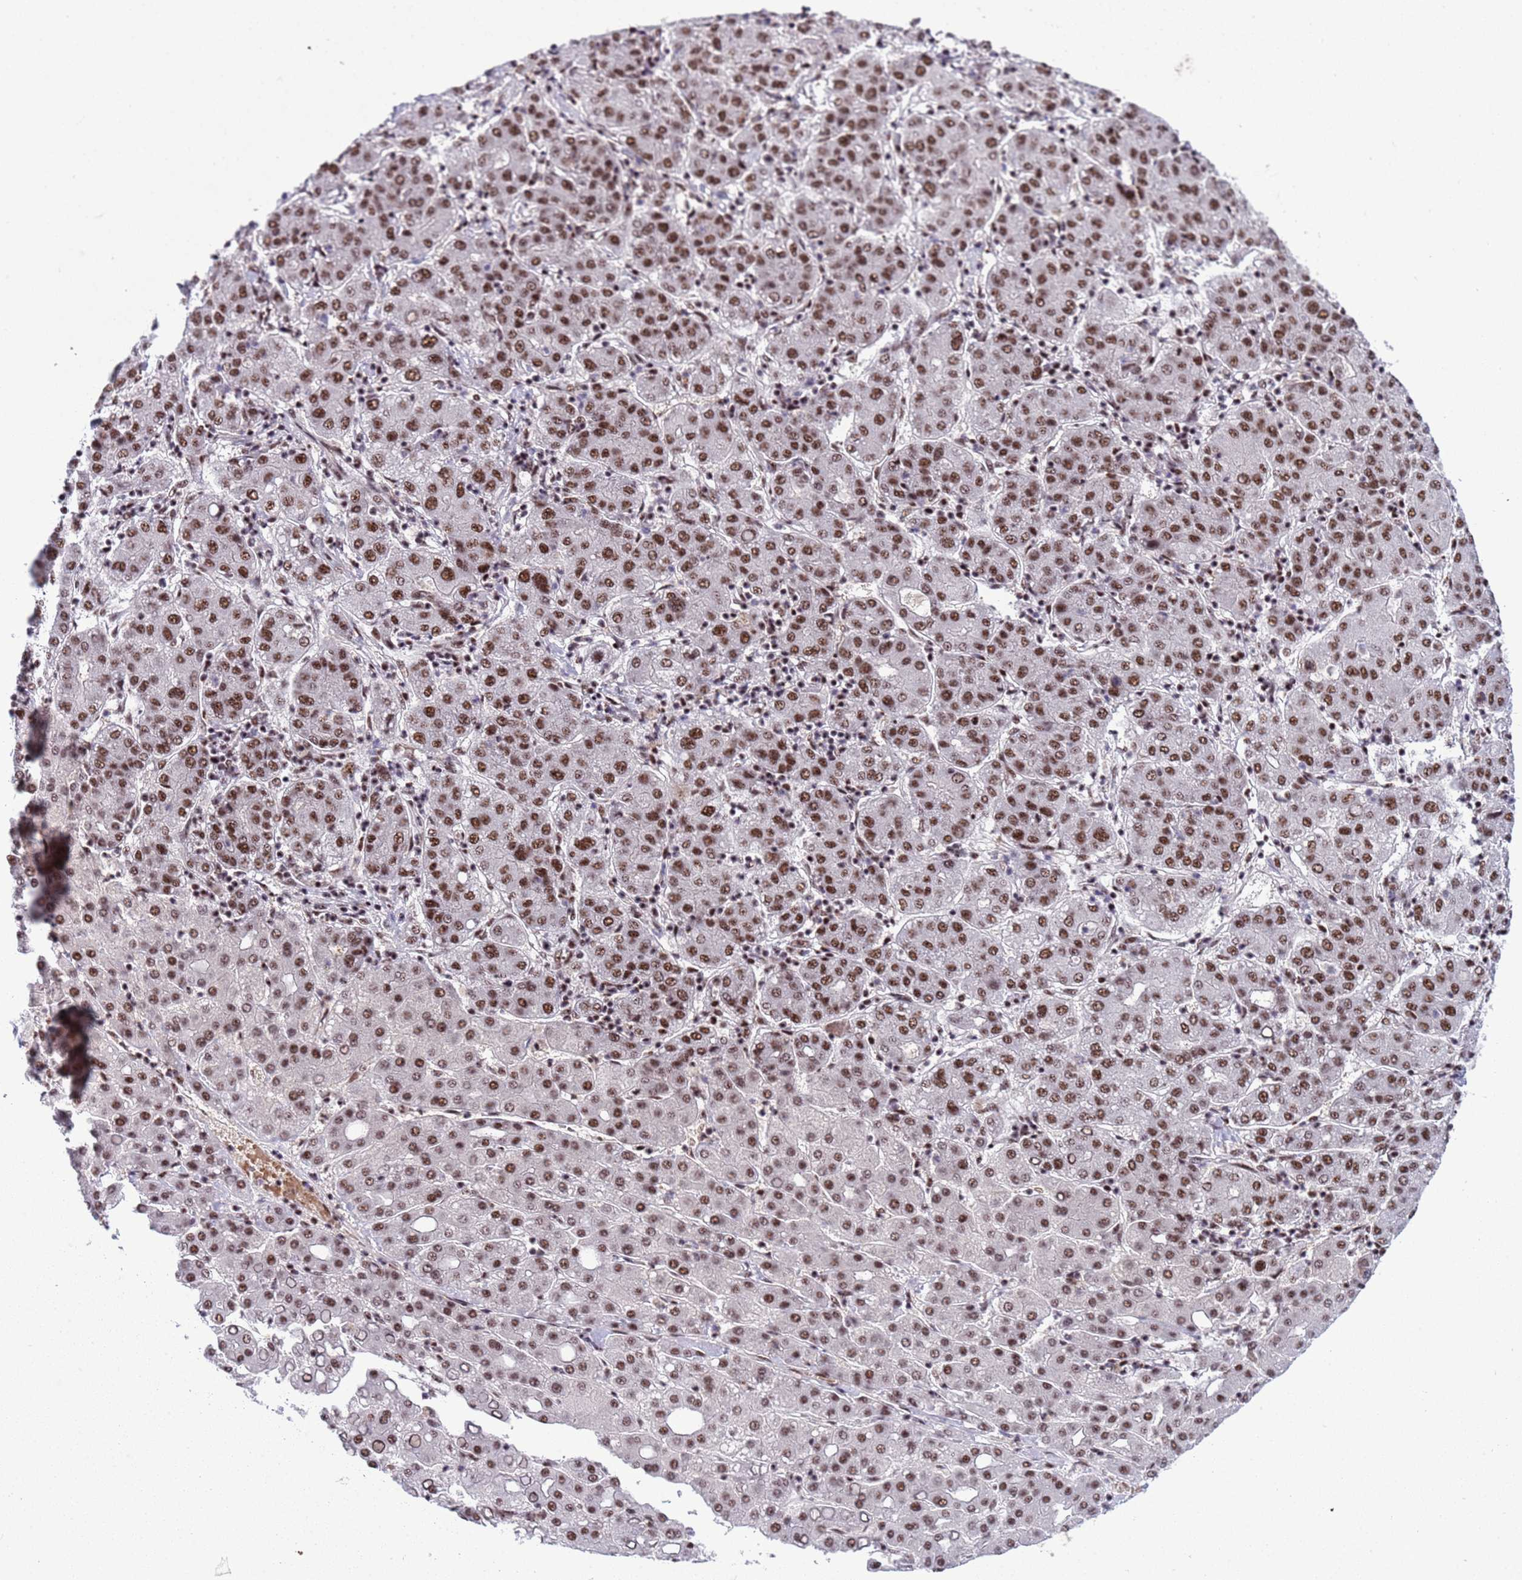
{"staining": {"intensity": "strong", "quantity": ">75%", "location": "nuclear"}, "tissue": "liver cancer", "cell_type": "Tumor cells", "image_type": "cancer", "snomed": [{"axis": "morphology", "description": "Carcinoma, Hepatocellular, NOS"}, {"axis": "topography", "description": "Liver"}], "caption": "Immunohistochemistry (IHC) (DAB) staining of liver cancer exhibits strong nuclear protein expression in approximately >75% of tumor cells.", "gene": "THOC2", "patient": {"sex": "male", "age": 65}}